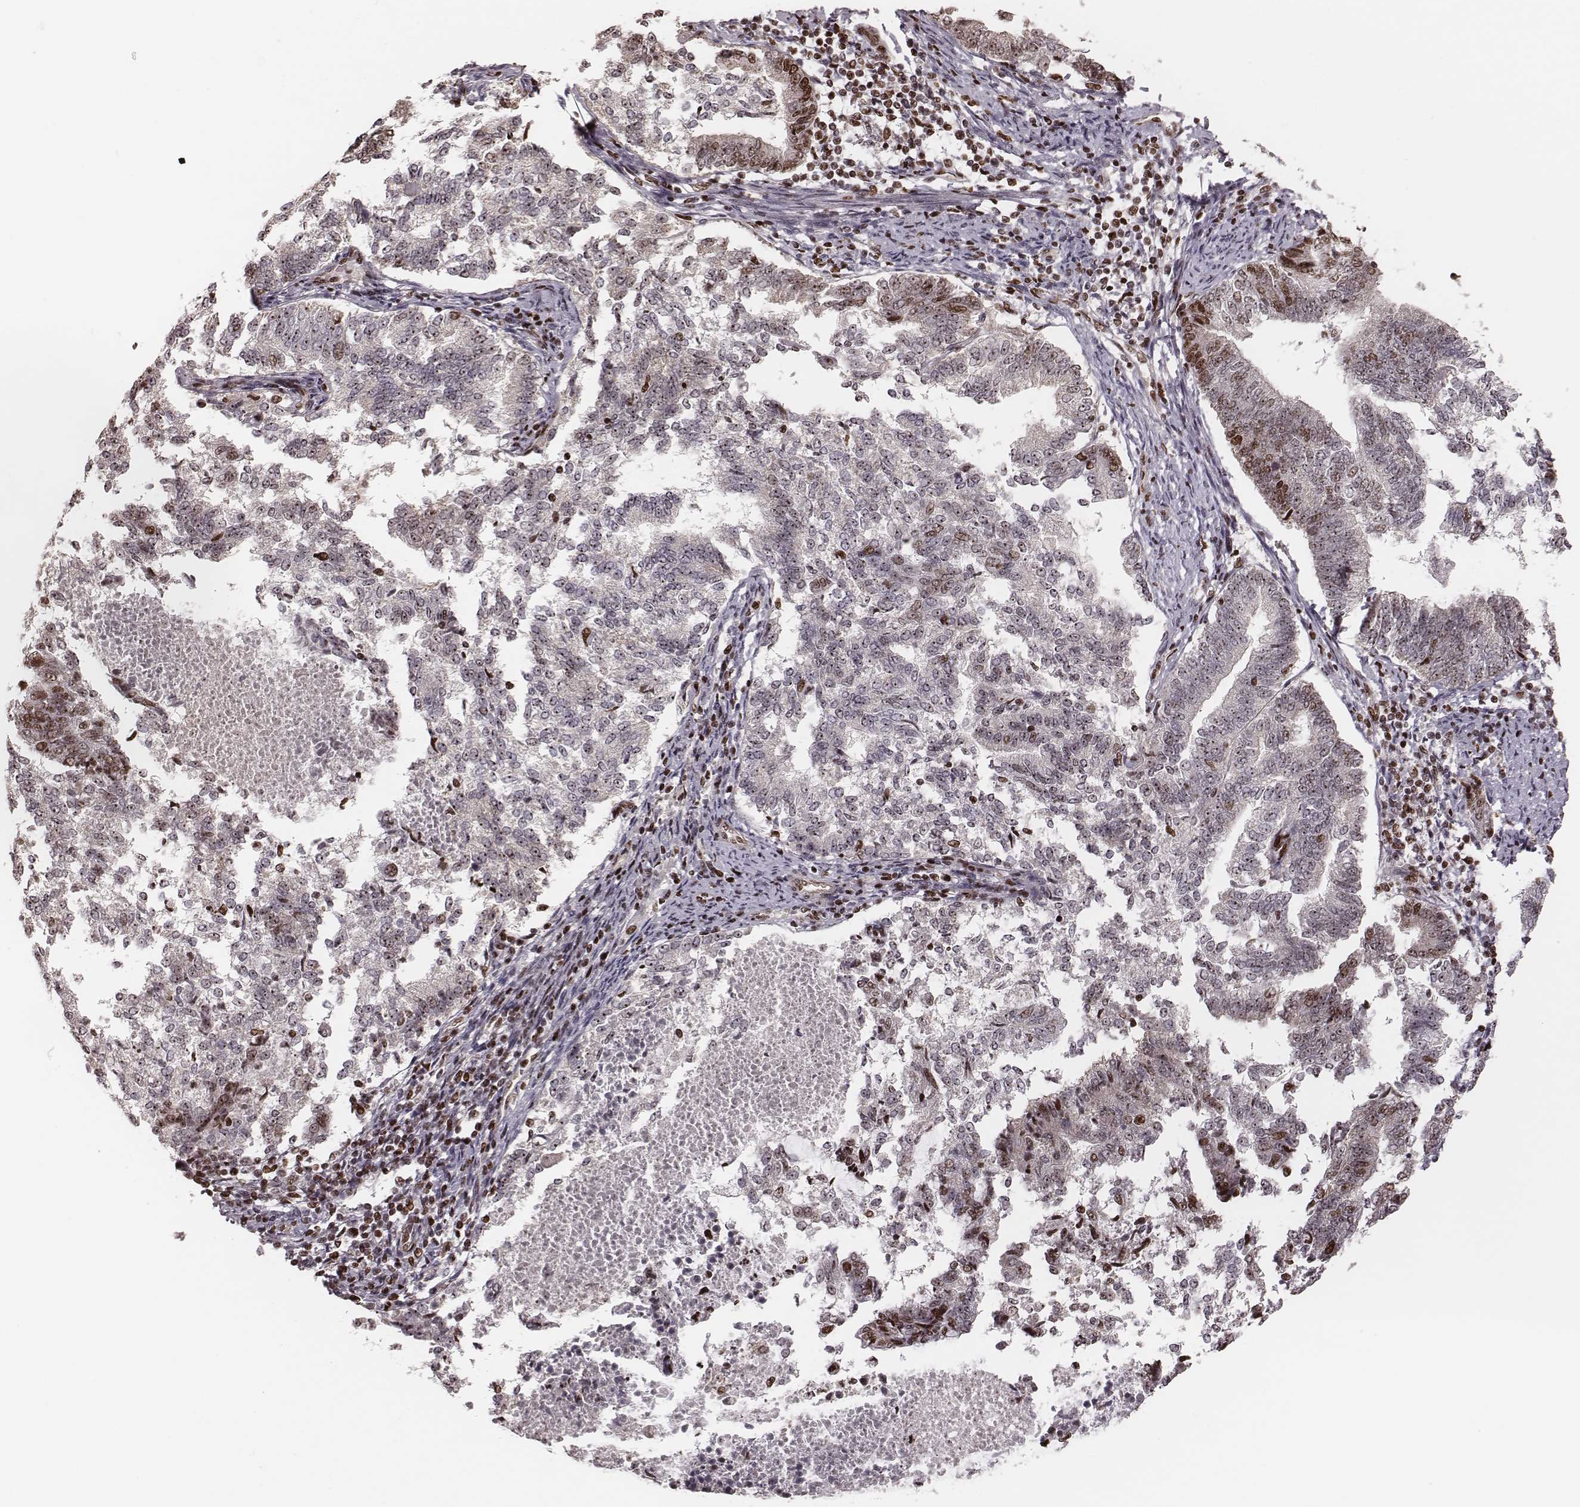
{"staining": {"intensity": "moderate", "quantity": "<25%", "location": "nuclear"}, "tissue": "endometrial cancer", "cell_type": "Tumor cells", "image_type": "cancer", "snomed": [{"axis": "morphology", "description": "Adenocarcinoma, NOS"}, {"axis": "topography", "description": "Endometrium"}], "caption": "IHC histopathology image of adenocarcinoma (endometrial) stained for a protein (brown), which exhibits low levels of moderate nuclear staining in approximately <25% of tumor cells.", "gene": "VRK3", "patient": {"sex": "female", "age": 65}}